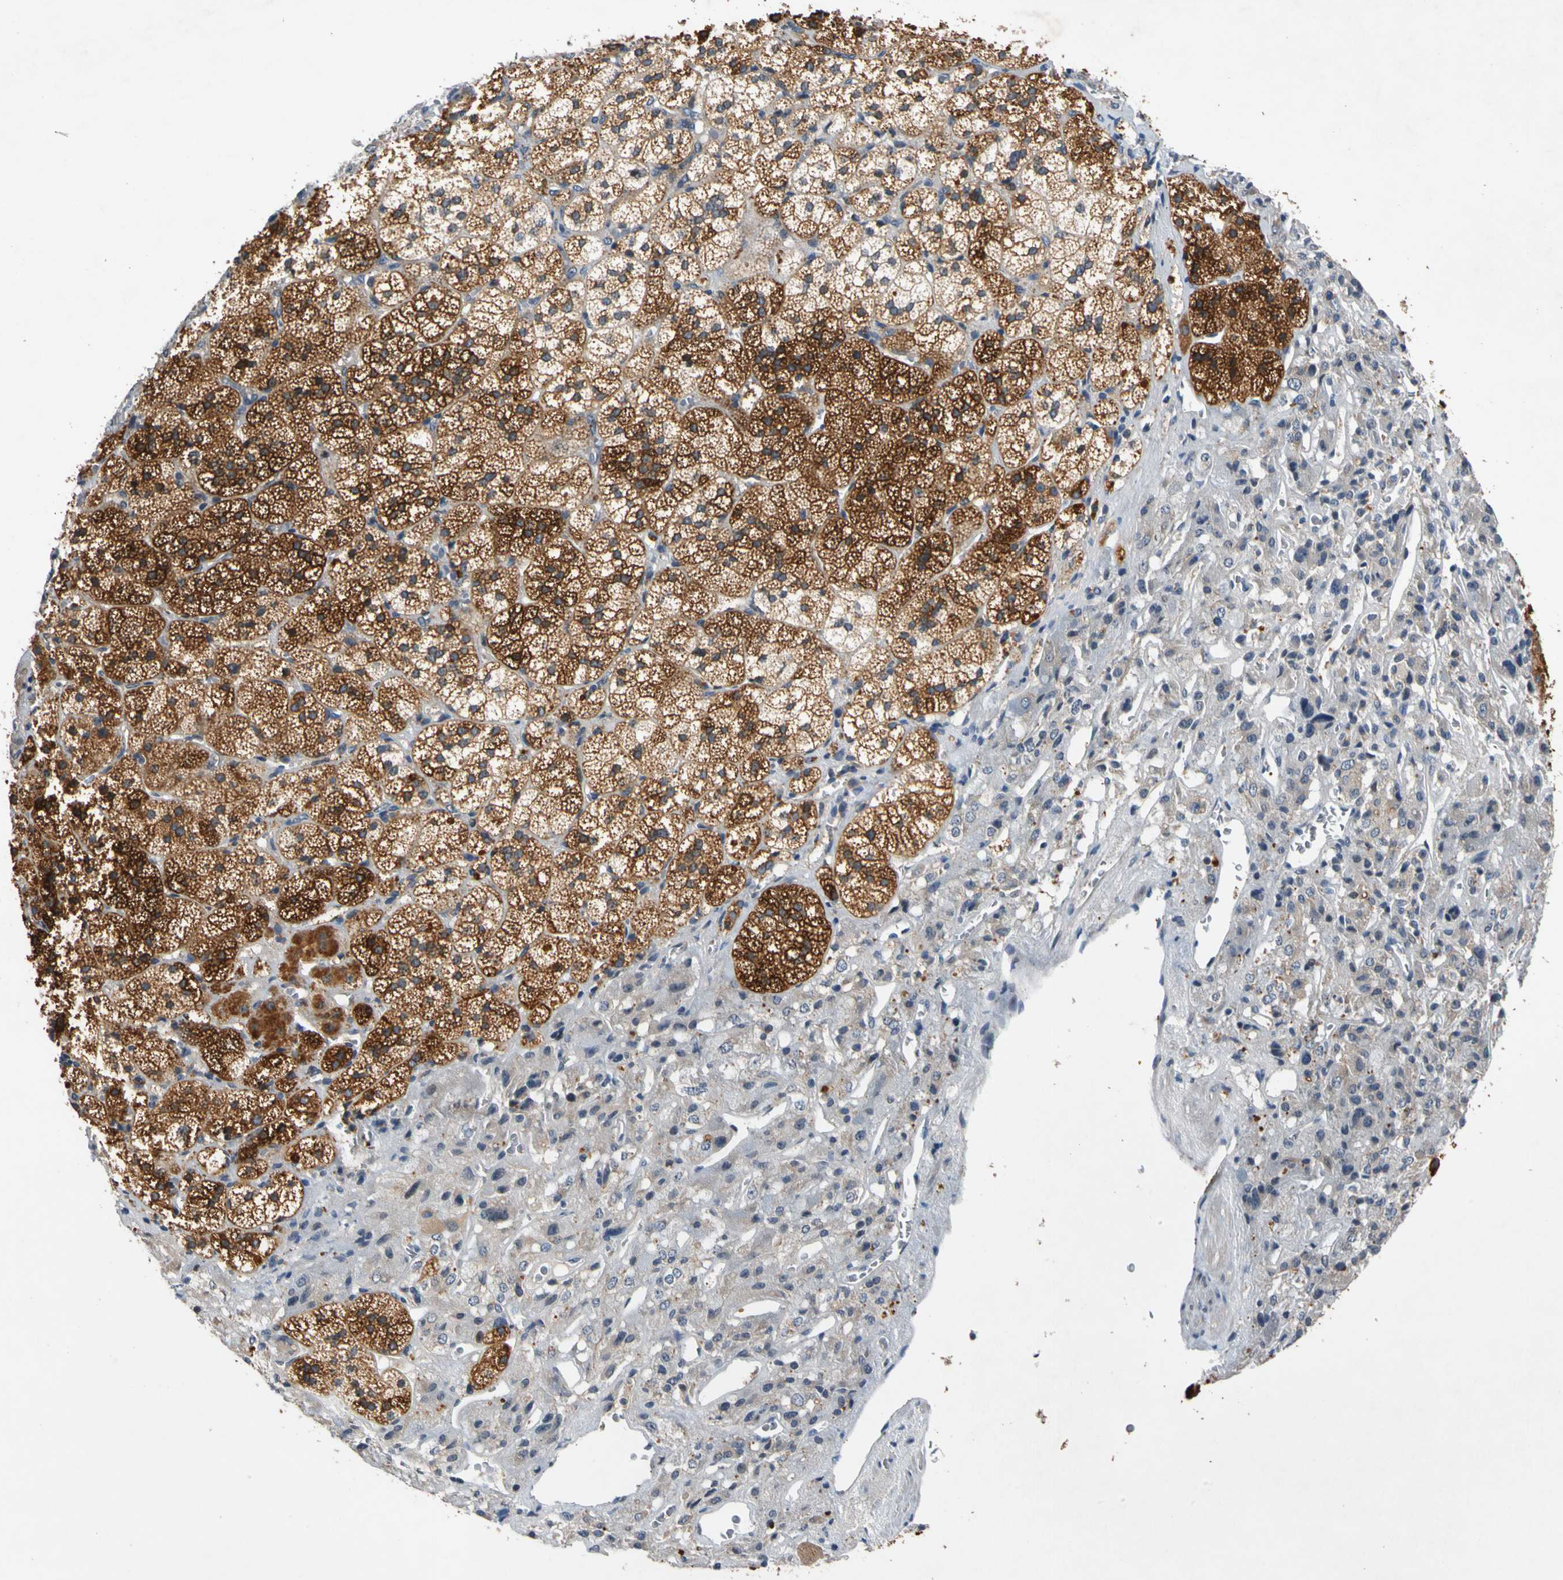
{"staining": {"intensity": "strong", "quantity": ">75%", "location": "cytoplasmic/membranous,nuclear"}, "tissue": "adrenal gland", "cell_type": "Glandular cells", "image_type": "normal", "snomed": [{"axis": "morphology", "description": "Normal tissue, NOS"}, {"axis": "topography", "description": "Adrenal gland"}], "caption": "A micrograph showing strong cytoplasmic/membranous,nuclear positivity in approximately >75% of glandular cells in unremarkable adrenal gland, as visualized by brown immunohistochemical staining.", "gene": "CNST", "patient": {"sex": "female", "age": 44}}